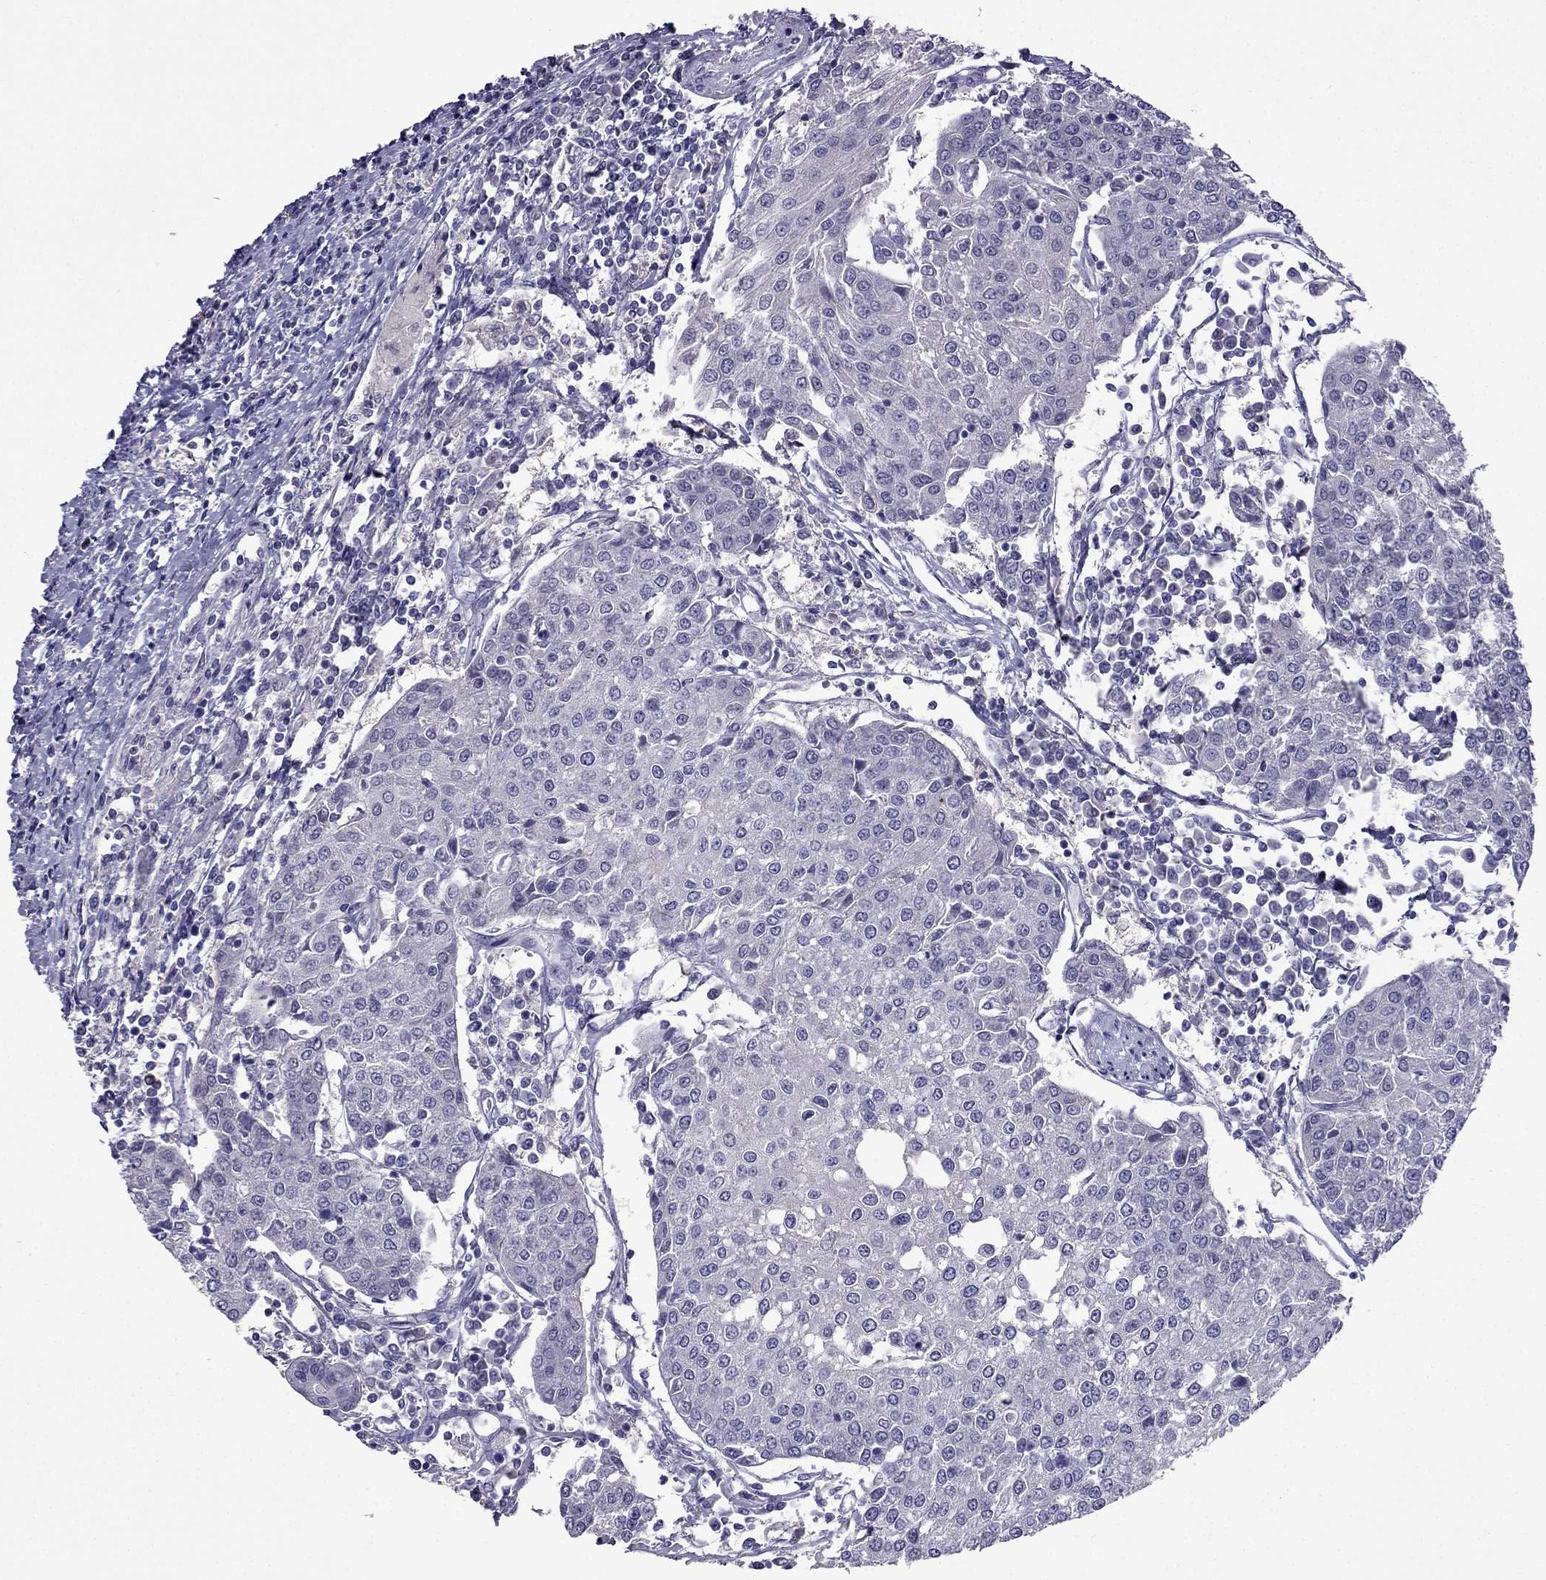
{"staining": {"intensity": "negative", "quantity": "none", "location": "none"}, "tissue": "urothelial cancer", "cell_type": "Tumor cells", "image_type": "cancer", "snomed": [{"axis": "morphology", "description": "Urothelial carcinoma, High grade"}, {"axis": "topography", "description": "Urinary bladder"}], "caption": "Human high-grade urothelial carcinoma stained for a protein using immunohistochemistry reveals no positivity in tumor cells.", "gene": "AQP9", "patient": {"sex": "female", "age": 85}}